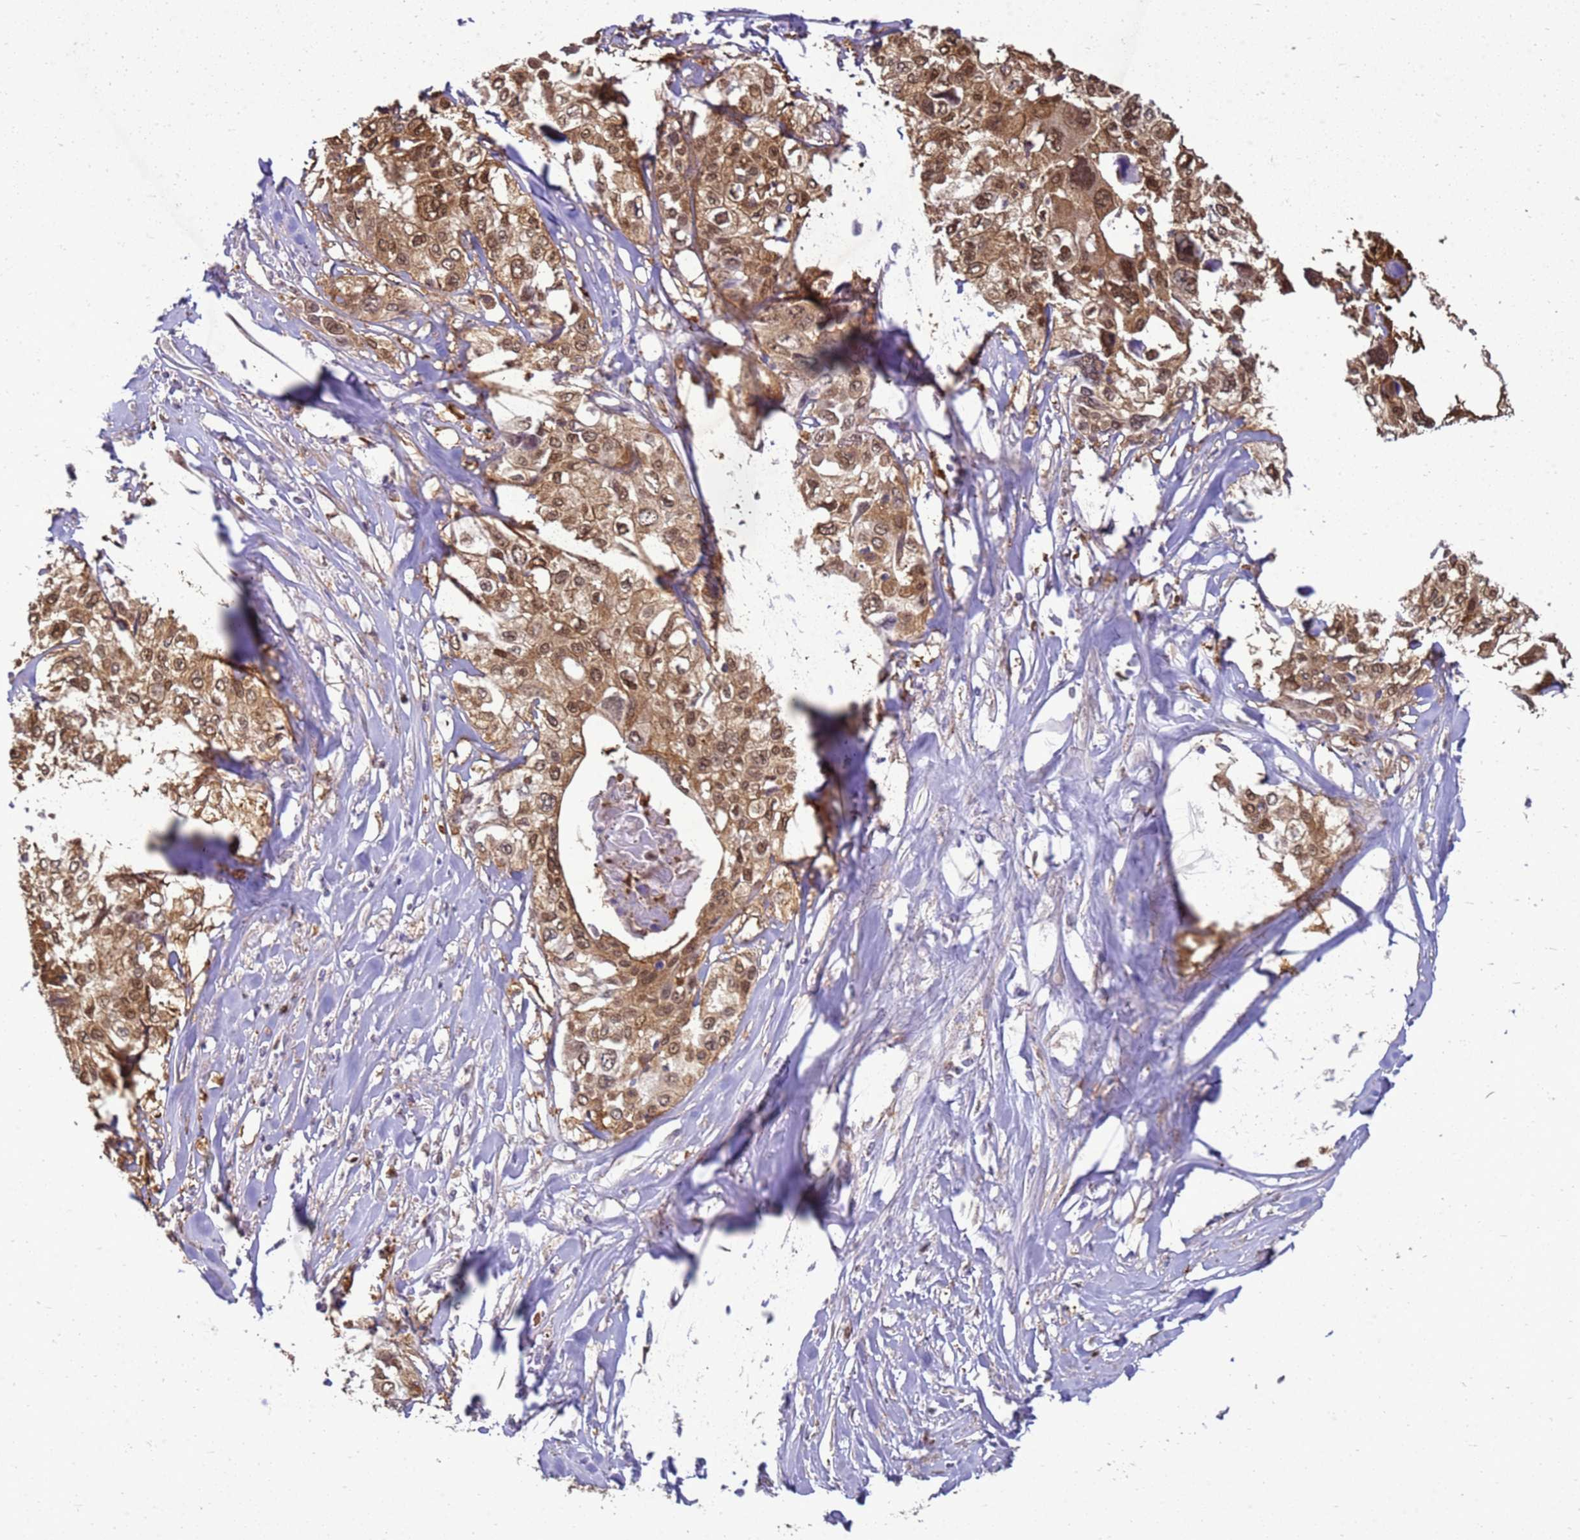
{"staining": {"intensity": "moderate", "quantity": ">75%", "location": "cytoplasmic/membranous,nuclear"}, "tissue": "cervical cancer", "cell_type": "Tumor cells", "image_type": "cancer", "snomed": [{"axis": "morphology", "description": "Squamous cell carcinoma, NOS"}, {"axis": "topography", "description": "Cervix"}], "caption": "DAB immunohistochemical staining of squamous cell carcinoma (cervical) exhibits moderate cytoplasmic/membranous and nuclear protein expression in about >75% of tumor cells. Immunohistochemistry (ihc) stains the protein in brown and the nuclei are stained blue.", "gene": "YWHAE", "patient": {"sex": "female", "age": 31}}